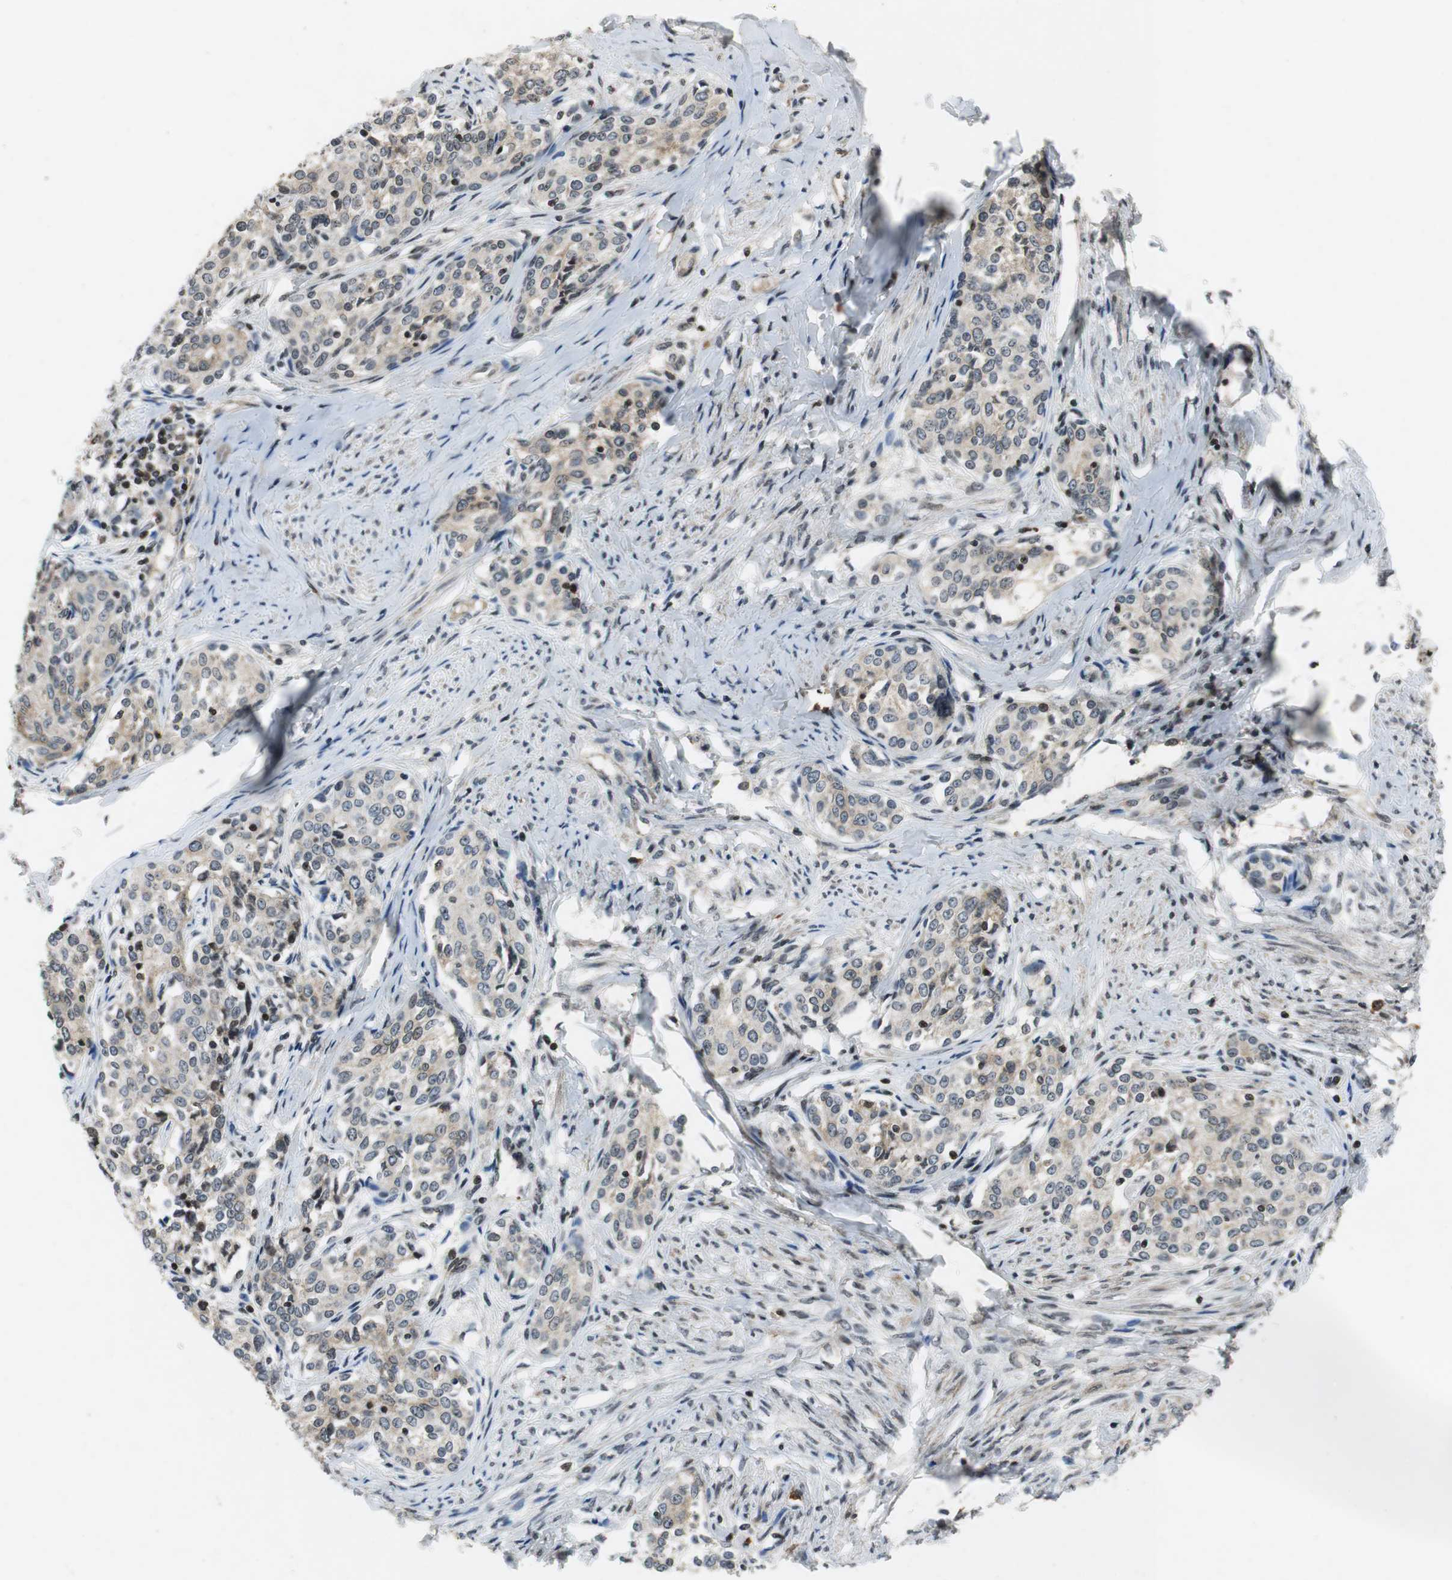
{"staining": {"intensity": "weak", "quantity": "<25%", "location": "cytoplasmic/membranous,nuclear"}, "tissue": "cervical cancer", "cell_type": "Tumor cells", "image_type": "cancer", "snomed": [{"axis": "morphology", "description": "Squamous cell carcinoma, NOS"}, {"axis": "morphology", "description": "Adenocarcinoma, NOS"}, {"axis": "topography", "description": "Cervix"}], "caption": "High power microscopy image of an immunohistochemistry (IHC) photomicrograph of cervical cancer (squamous cell carcinoma), revealing no significant positivity in tumor cells.", "gene": "ORM1", "patient": {"sex": "female", "age": 52}}